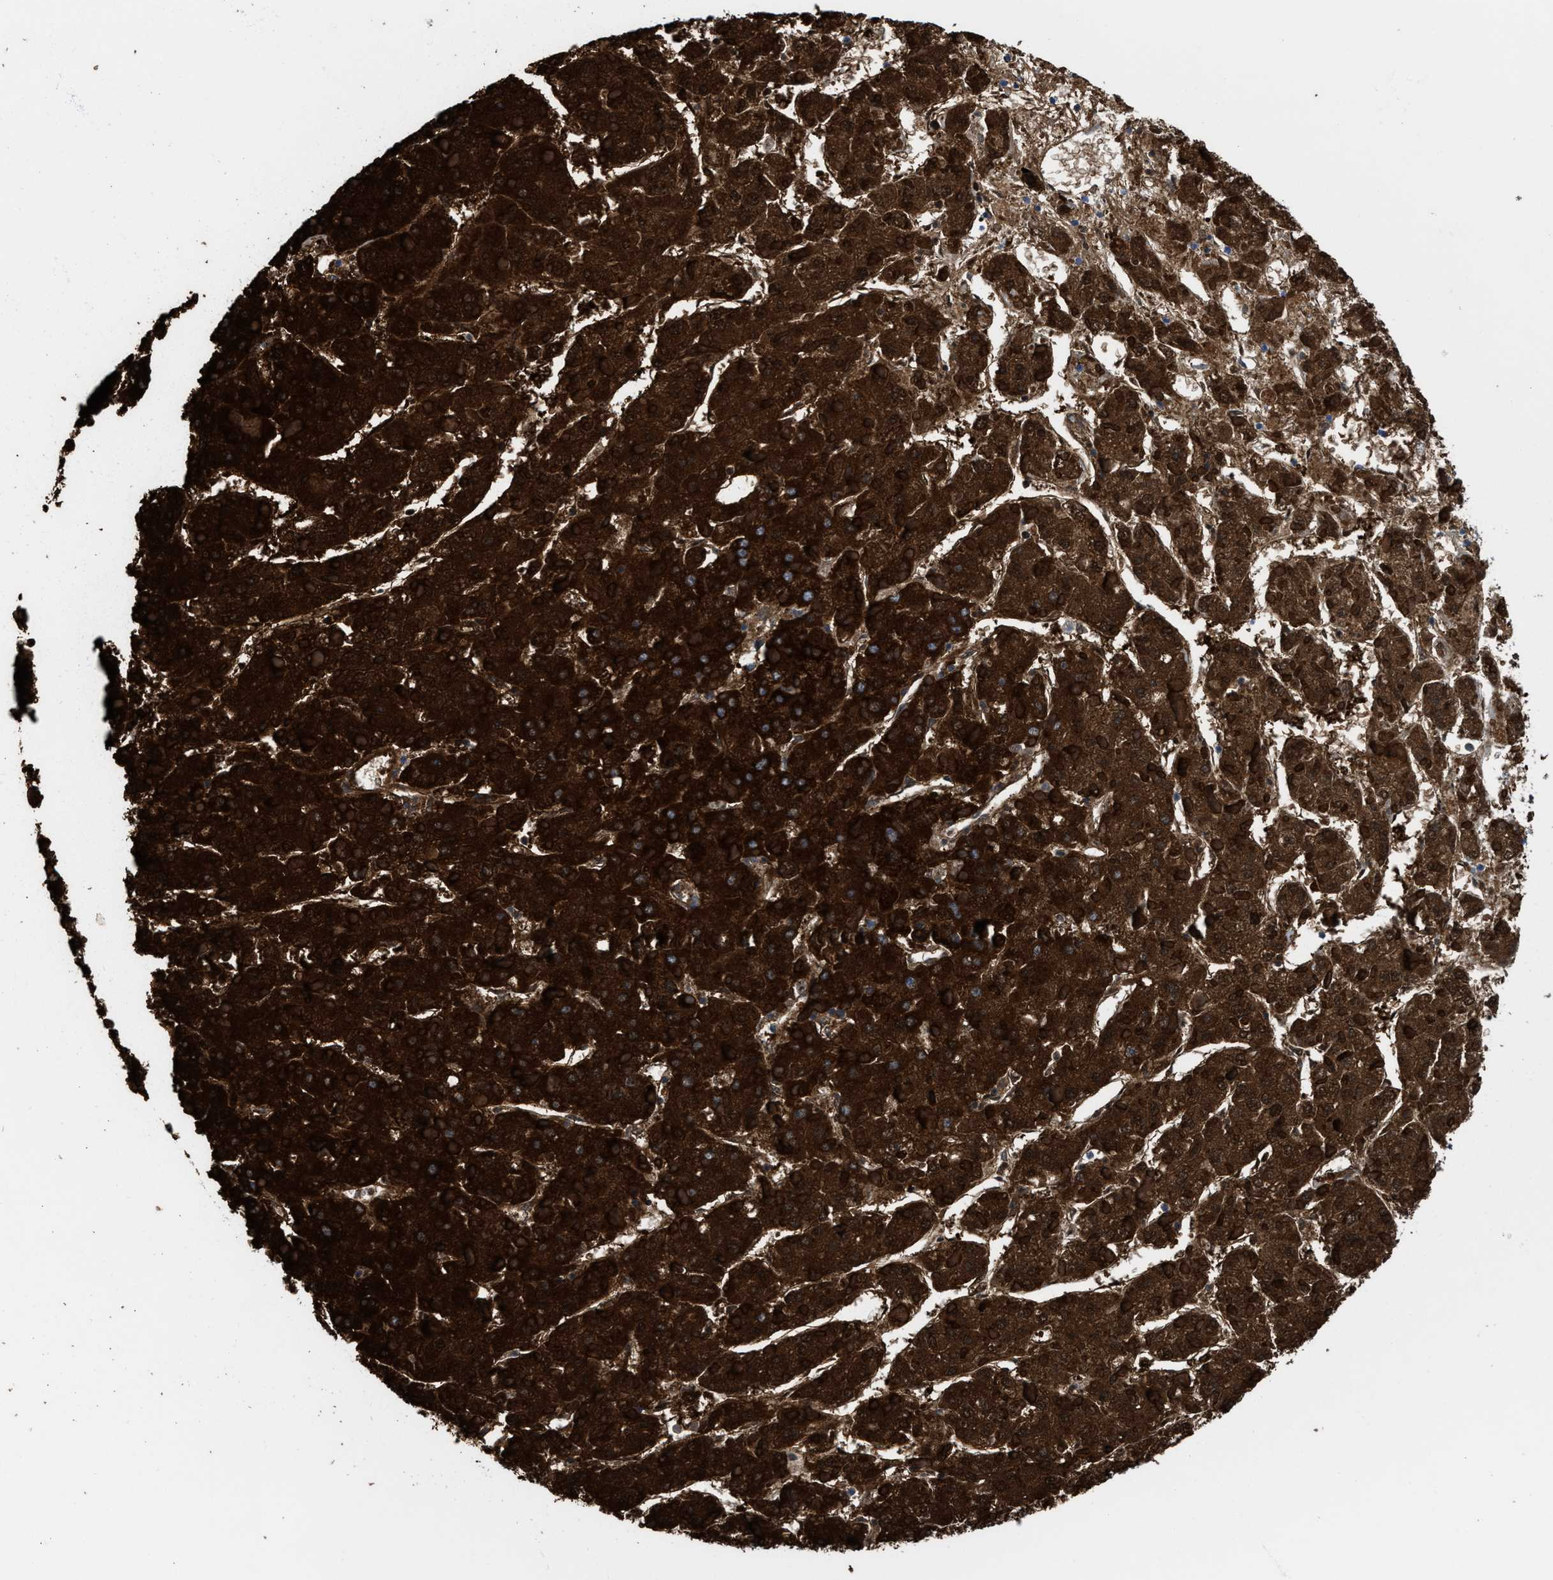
{"staining": {"intensity": "strong", "quantity": ">75%", "location": "cytoplasmic/membranous"}, "tissue": "liver cancer", "cell_type": "Tumor cells", "image_type": "cancer", "snomed": [{"axis": "morphology", "description": "Carcinoma, Hepatocellular, NOS"}, {"axis": "topography", "description": "Liver"}], "caption": "Liver cancer (hepatocellular carcinoma) stained with immunohistochemistry shows strong cytoplasmic/membranous expression in about >75% of tumor cells.", "gene": "ALDH1B1", "patient": {"sex": "female", "age": 73}}